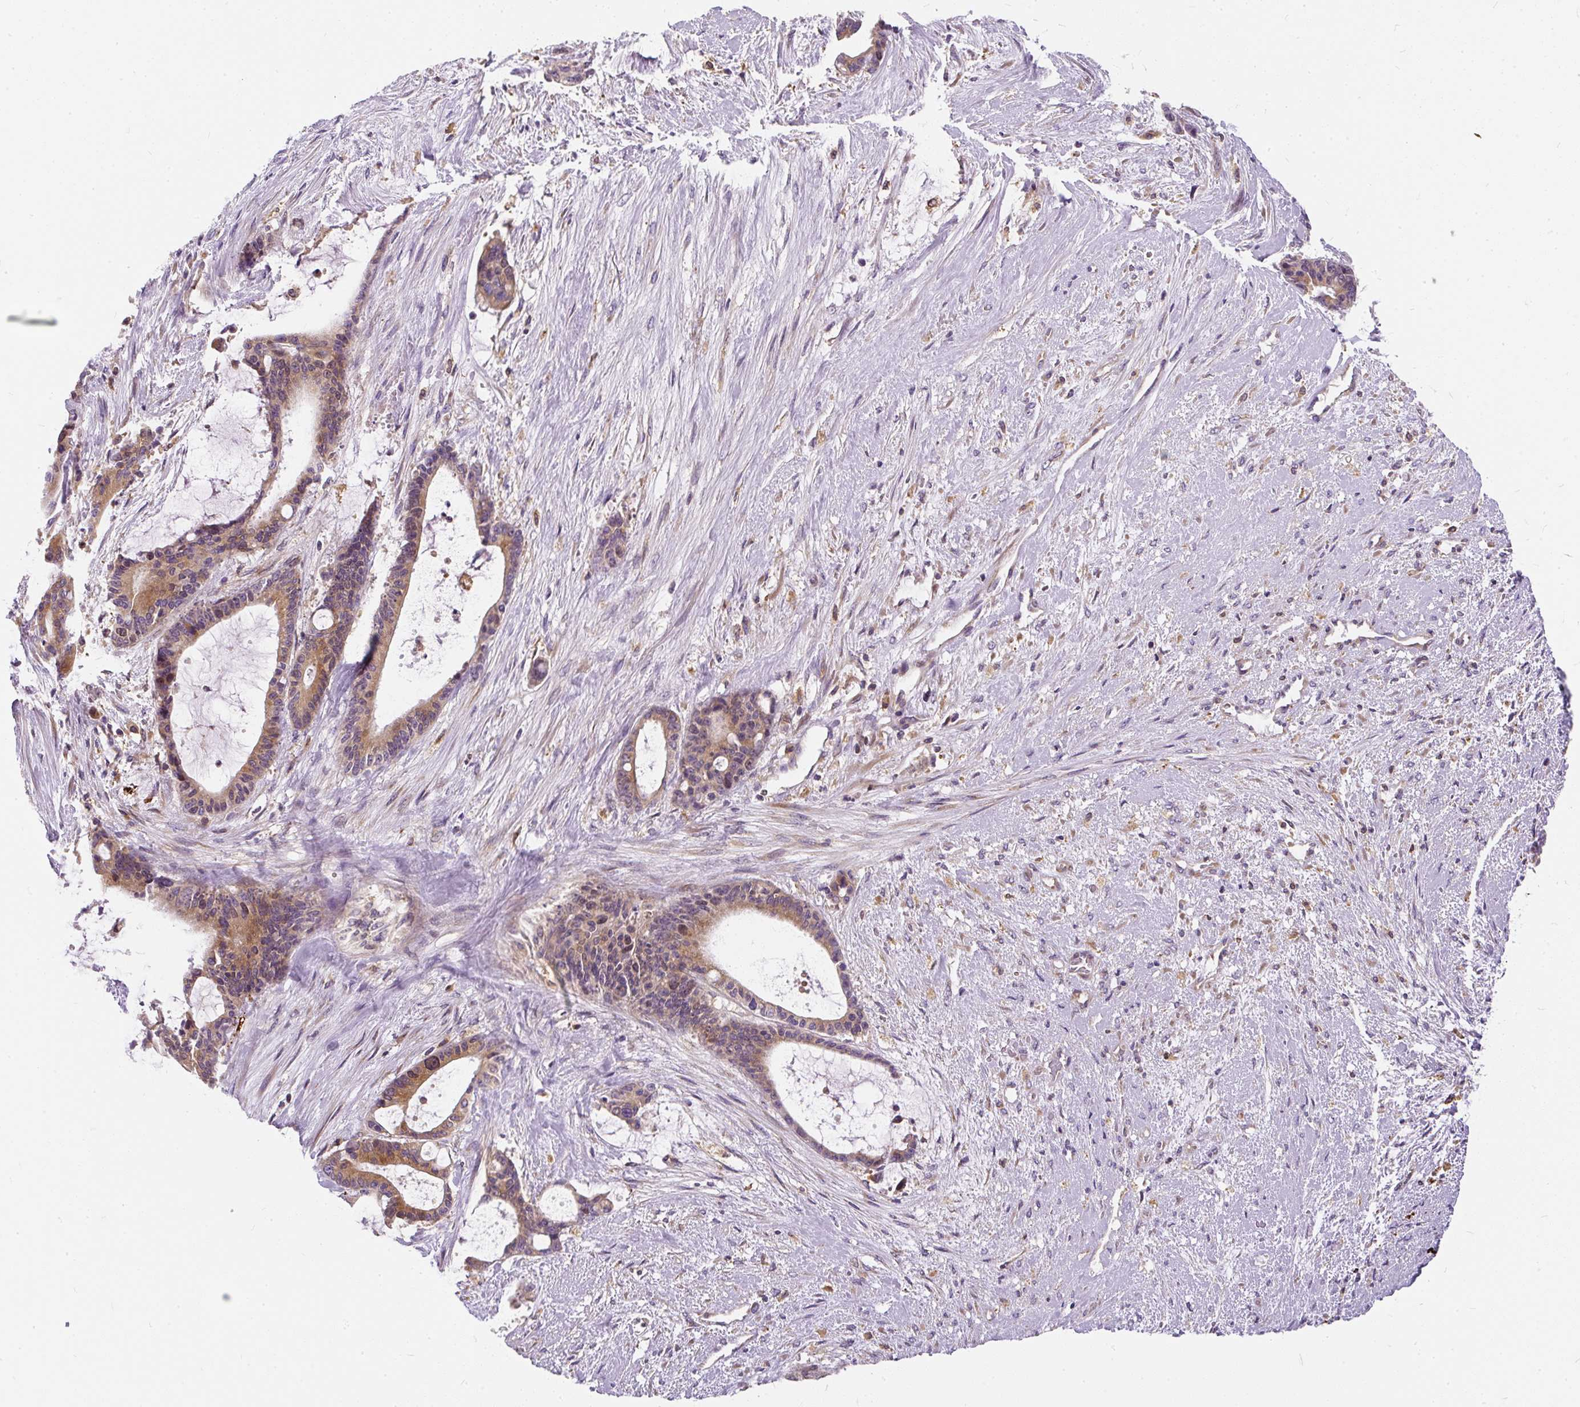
{"staining": {"intensity": "moderate", "quantity": ">75%", "location": "cytoplasmic/membranous,nuclear"}, "tissue": "liver cancer", "cell_type": "Tumor cells", "image_type": "cancer", "snomed": [{"axis": "morphology", "description": "Normal tissue, NOS"}, {"axis": "morphology", "description": "Cholangiocarcinoma"}, {"axis": "topography", "description": "Liver"}, {"axis": "topography", "description": "Peripheral nerve tissue"}], "caption": "Moderate cytoplasmic/membranous and nuclear expression for a protein is present in approximately >75% of tumor cells of cholangiocarcinoma (liver) using IHC.", "gene": "CYP20A1", "patient": {"sex": "female", "age": 73}}